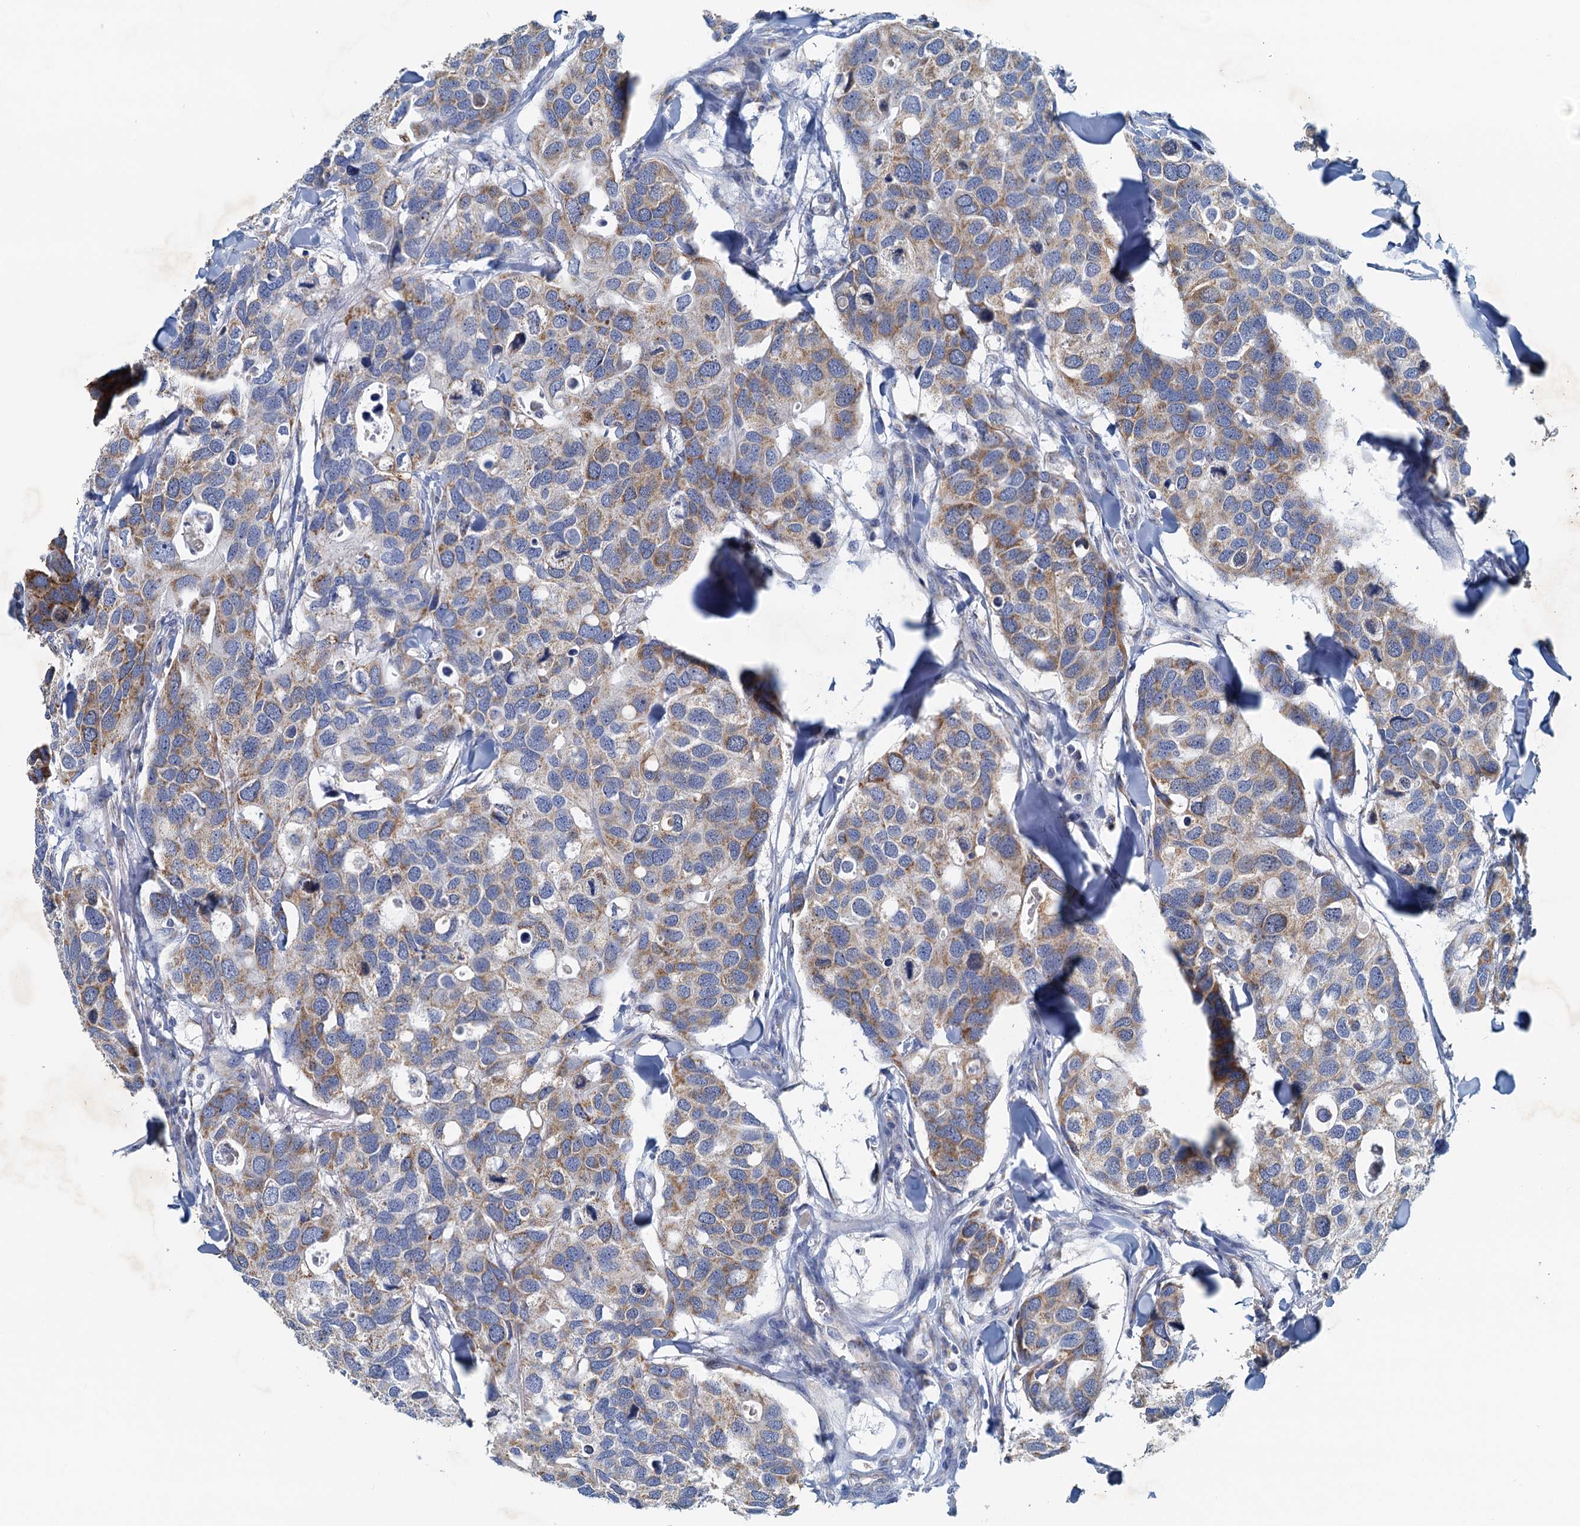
{"staining": {"intensity": "moderate", "quantity": "<25%", "location": "cytoplasmic/membranous"}, "tissue": "breast cancer", "cell_type": "Tumor cells", "image_type": "cancer", "snomed": [{"axis": "morphology", "description": "Duct carcinoma"}, {"axis": "topography", "description": "Breast"}], "caption": "Immunohistochemistry staining of breast cancer, which reveals low levels of moderate cytoplasmic/membranous staining in approximately <25% of tumor cells indicating moderate cytoplasmic/membranous protein expression. The staining was performed using DAB (brown) for protein detection and nuclei were counterstained in hematoxylin (blue).", "gene": "POC1A", "patient": {"sex": "female", "age": 83}}